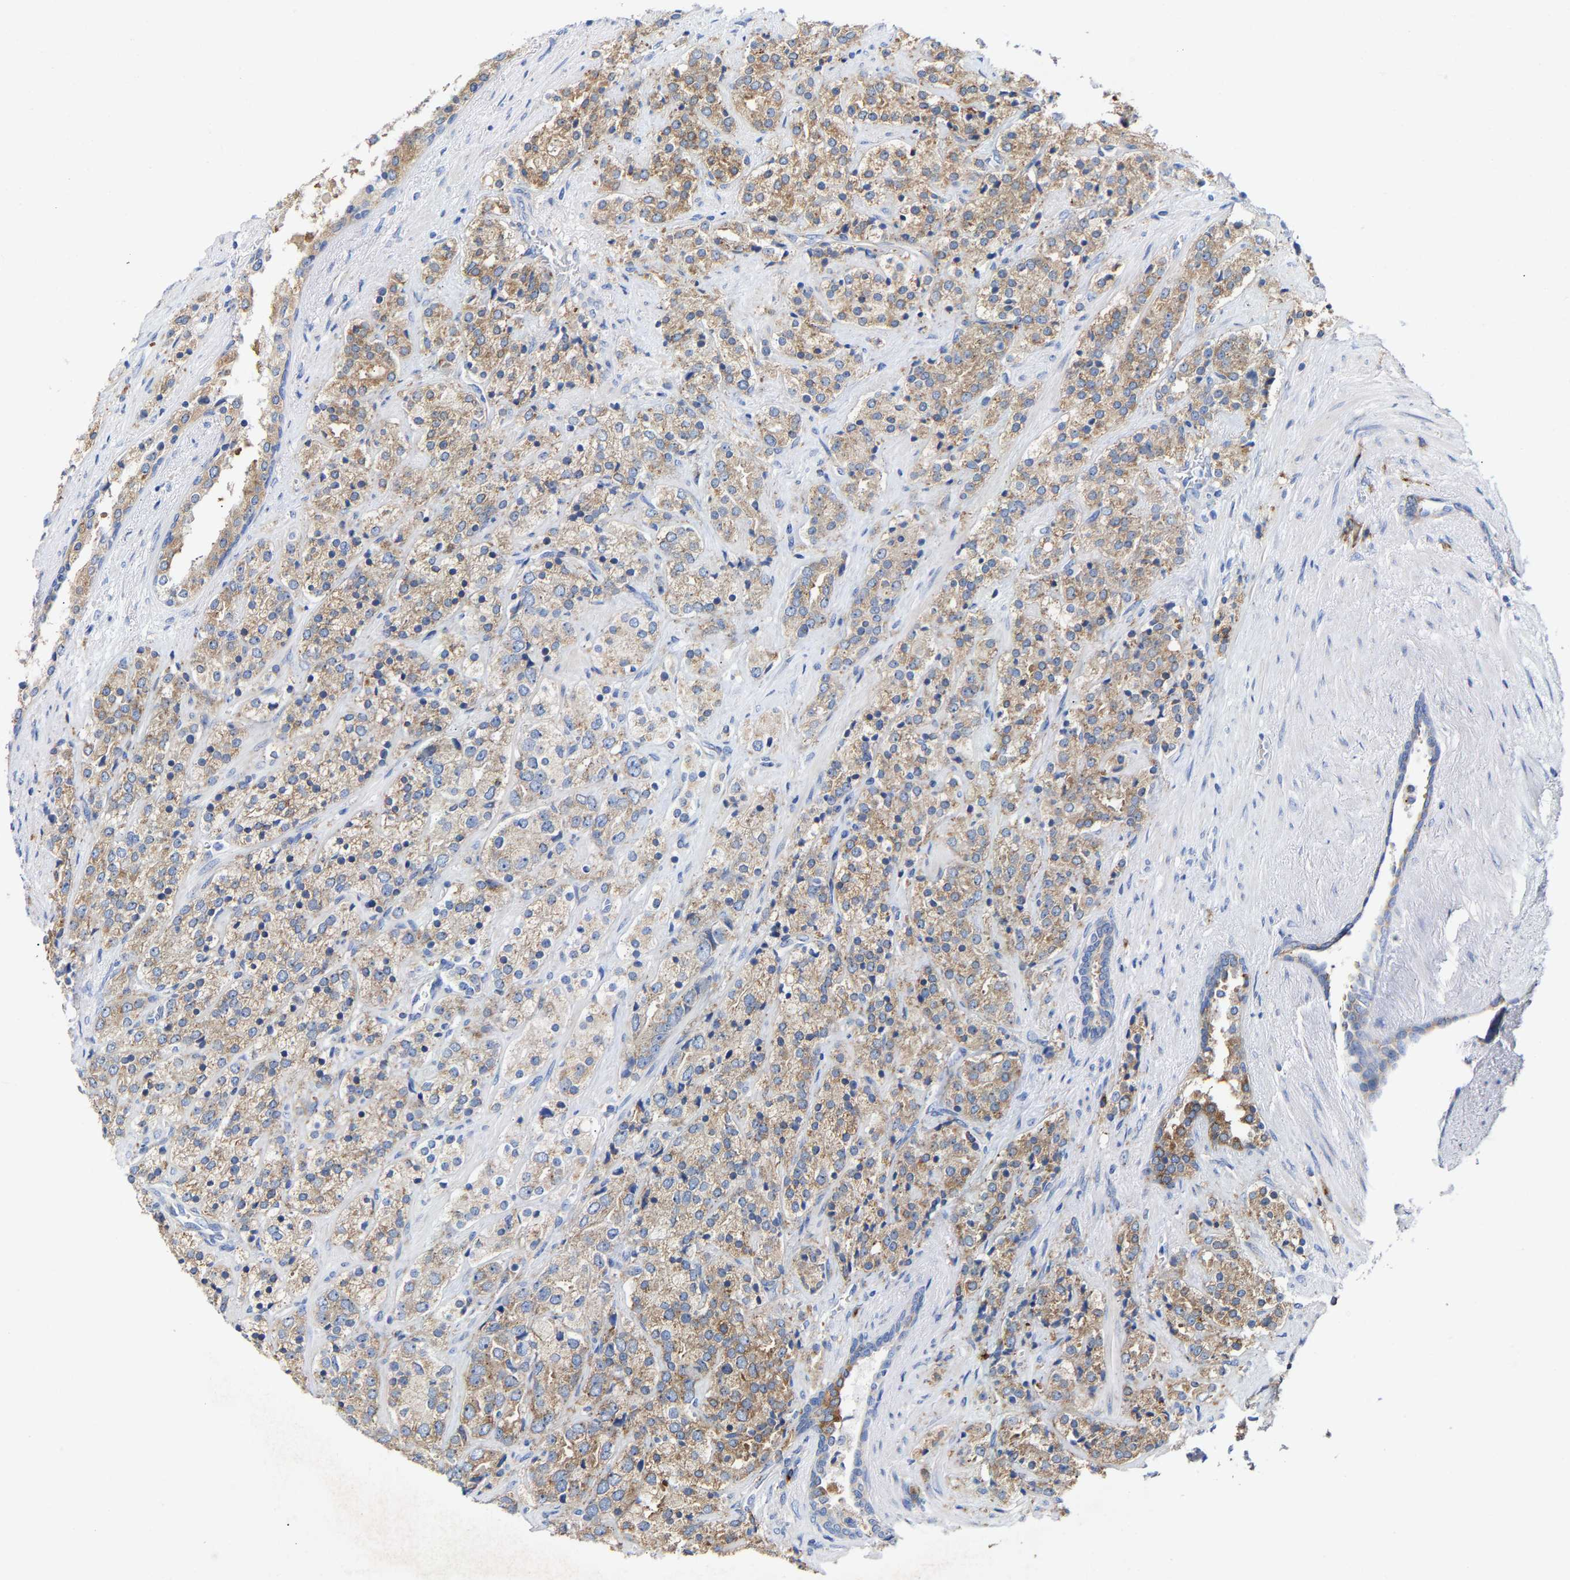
{"staining": {"intensity": "moderate", "quantity": ">75%", "location": "cytoplasmic/membranous"}, "tissue": "prostate cancer", "cell_type": "Tumor cells", "image_type": "cancer", "snomed": [{"axis": "morphology", "description": "Adenocarcinoma, High grade"}, {"axis": "topography", "description": "Prostate"}], "caption": "Immunohistochemistry of human prostate cancer reveals medium levels of moderate cytoplasmic/membranous expression in about >75% of tumor cells.", "gene": "PPP1R15A", "patient": {"sex": "male", "age": 71}}